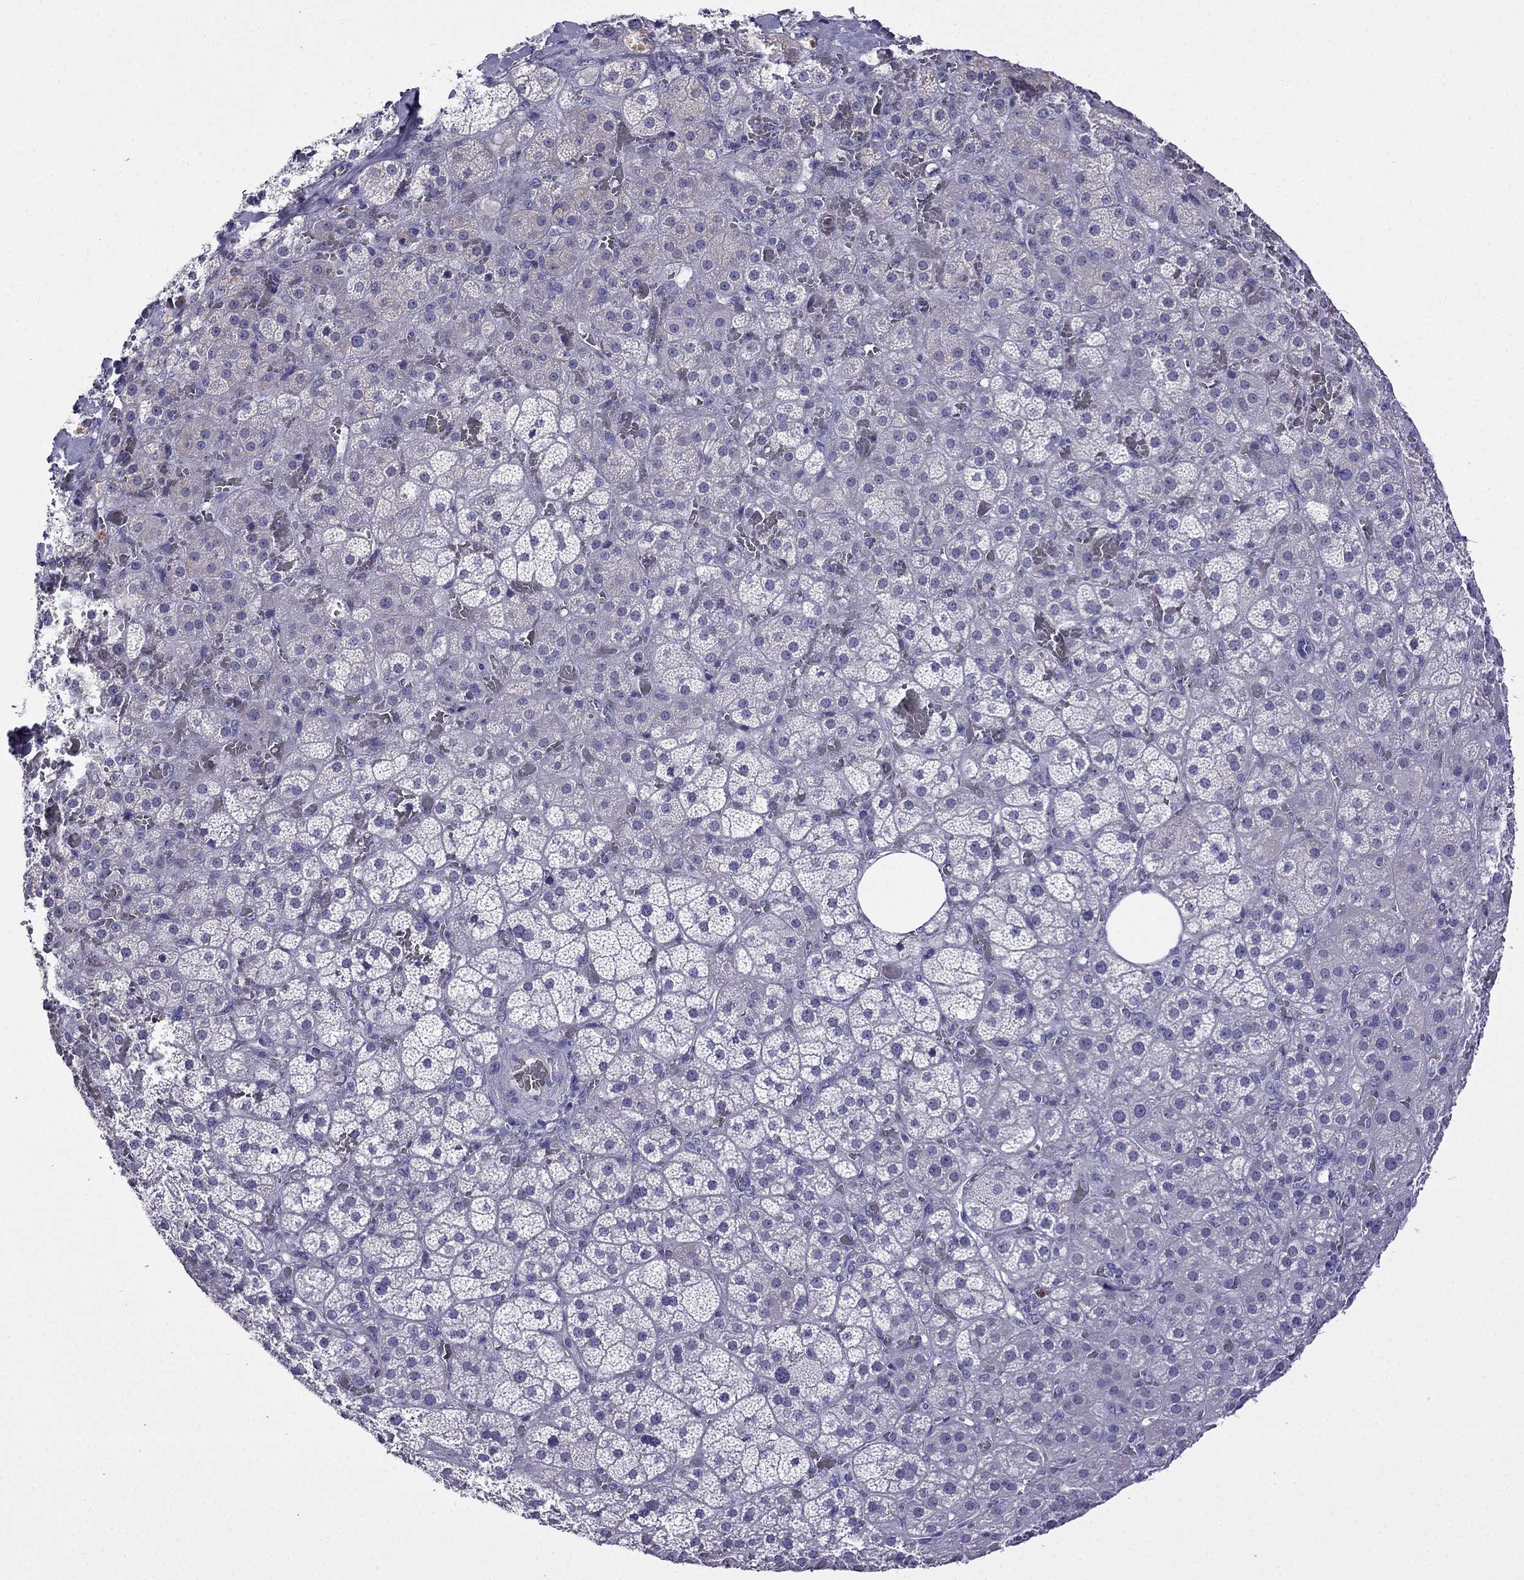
{"staining": {"intensity": "negative", "quantity": "none", "location": "none"}, "tissue": "adrenal gland", "cell_type": "Glandular cells", "image_type": "normal", "snomed": [{"axis": "morphology", "description": "Normal tissue, NOS"}, {"axis": "topography", "description": "Adrenal gland"}], "caption": "Immunohistochemical staining of normal human adrenal gland shows no significant expression in glandular cells.", "gene": "CDHR4", "patient": {"sex": "male", "age": 57}}